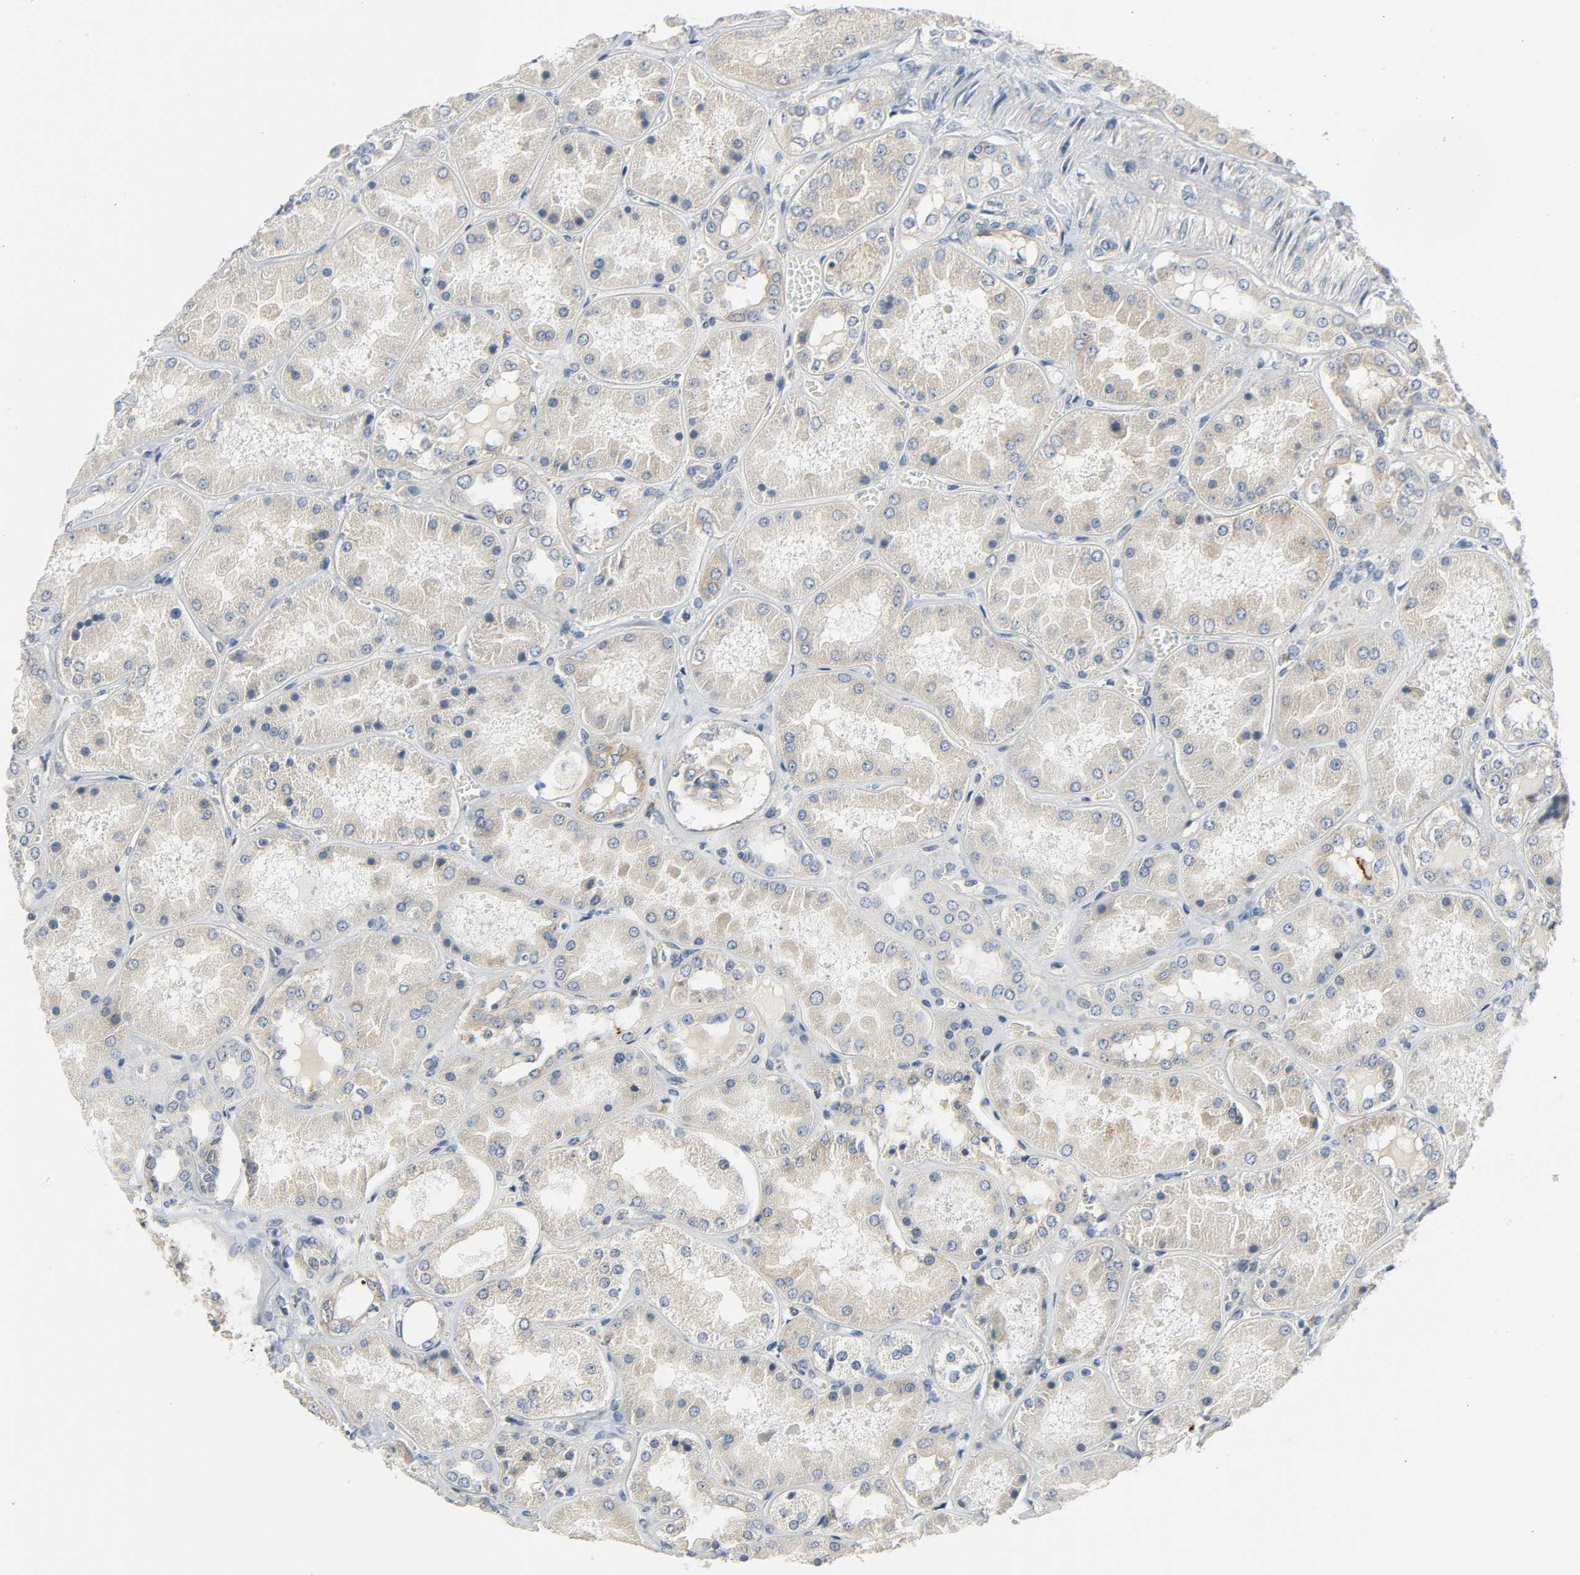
{"staining": {"intensity": "weak", "quantity": ">75%", "location": "cytoplasmic/membranous"}, "tissue": "kidney", "cell_type": "Cells in glomeruli", "image_type": "normal", "snomed": [{"axis": "morphology", "description": "Normal tissue, NOS"}, {"axis": "topography", "description": "Kidney"}], "caption": "Normal kidney was stained to show a protein in brown. There is low levels of weak cytoplasmic/membranous positivity in about >75% of cells in glomeruli. (brown staining indicates protein expression, while blue staining denotes nuclei).", "gene": "LIMCH1", "patient": {"sex": "female", "age": 56}}